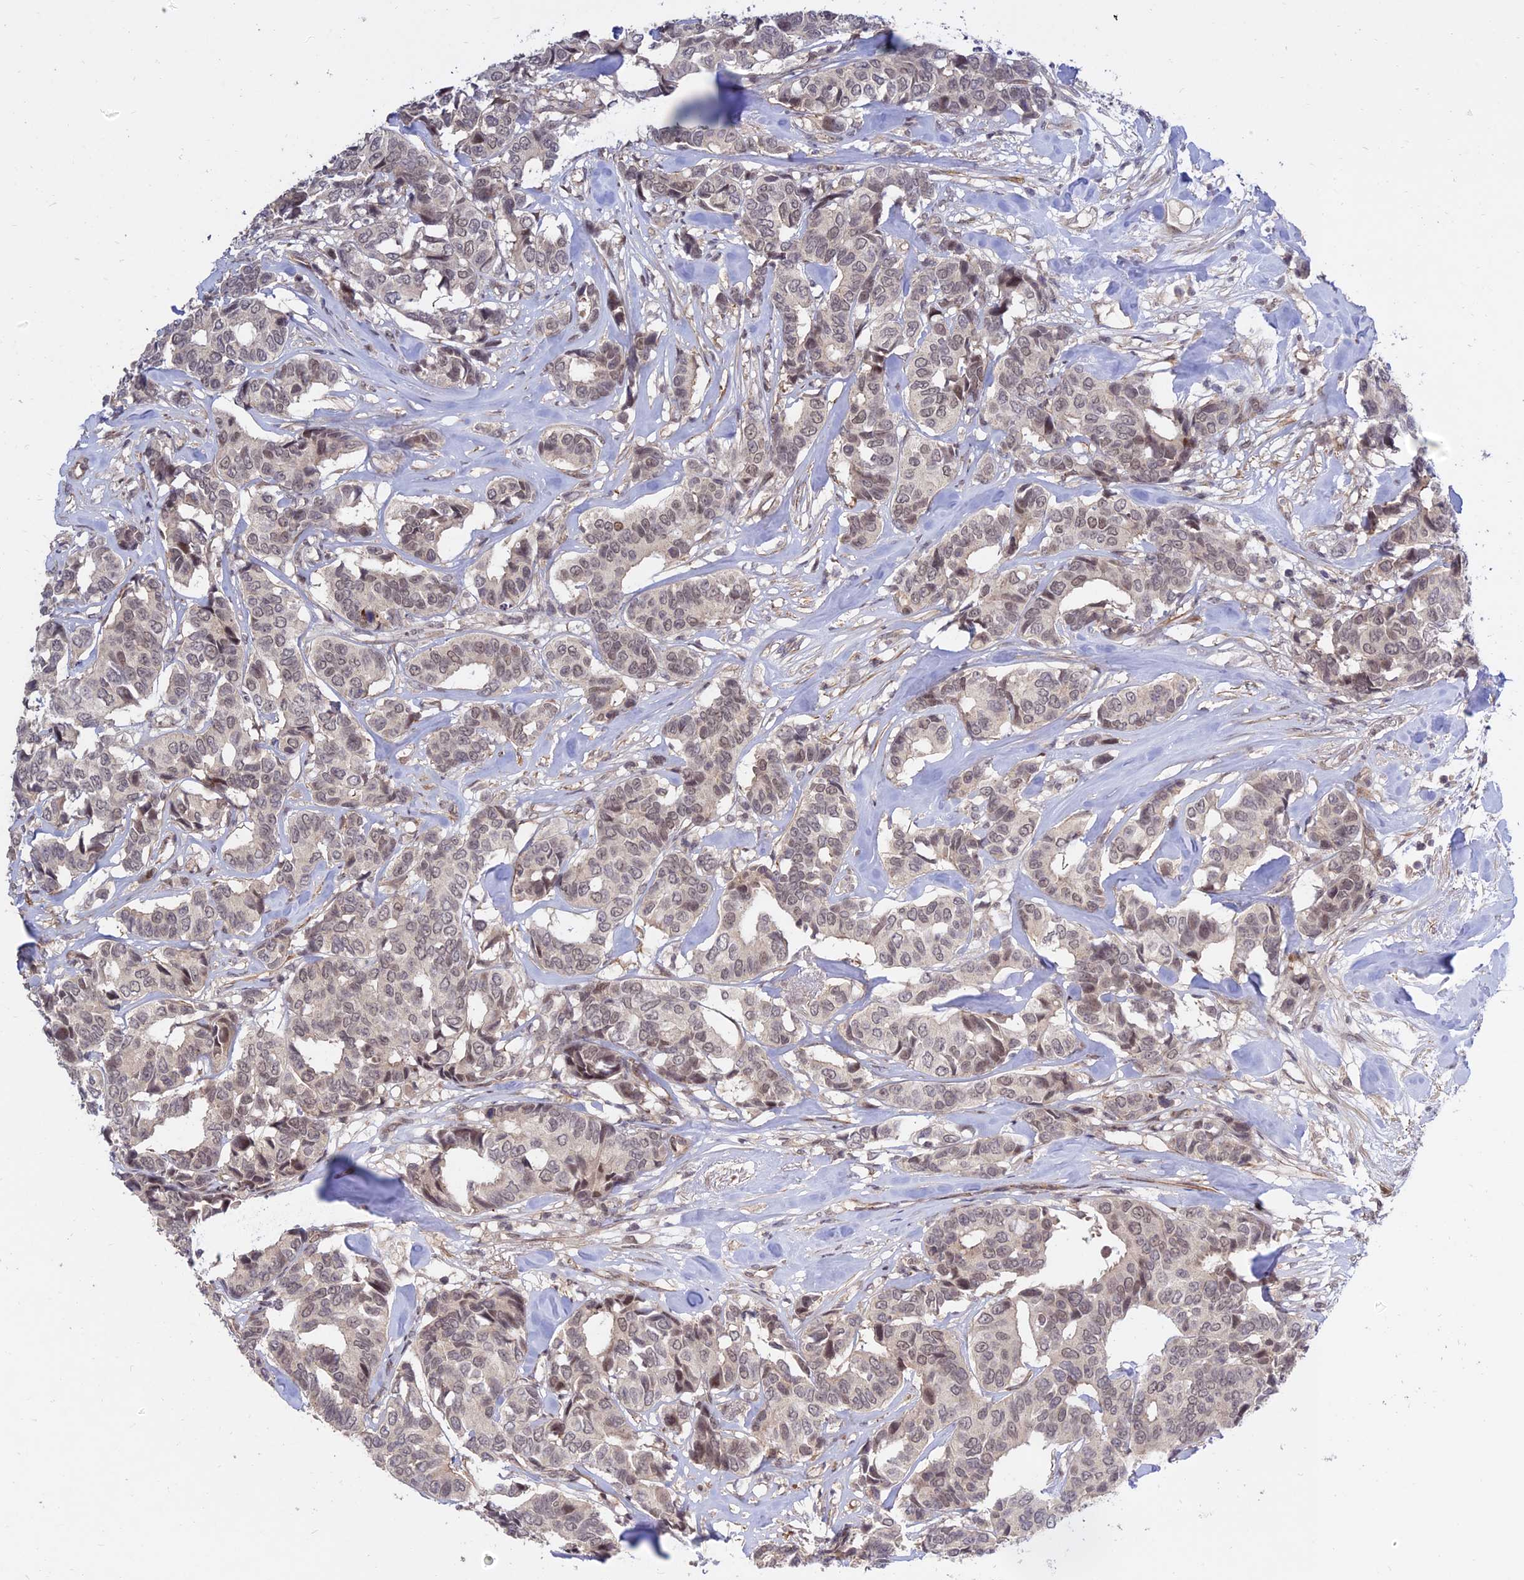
{"staining": {"intensity": "weak", "quantity": ">75%", "location": "nuclear"}, "tissue": "breast cancer", "cell_type": "Tumor cells", "image_type": "cancer", "snomed": [{"axis": "morphology", "description": "Duct carcinoma"}, {"axis": "topography", "description": "Breast"}], "caption": "Immunohistochemistry (IHC) micrograph of neoplastic tissue: human breast cancer stained using immunohistochemistry (IHC) exhibits low levels of weak protein expression localized specifically in the nuclear of tumor cells, appearing as a nuclear brown color.", "gene": "ZNF85", "patient": {"sex": "female", "age": 87}}